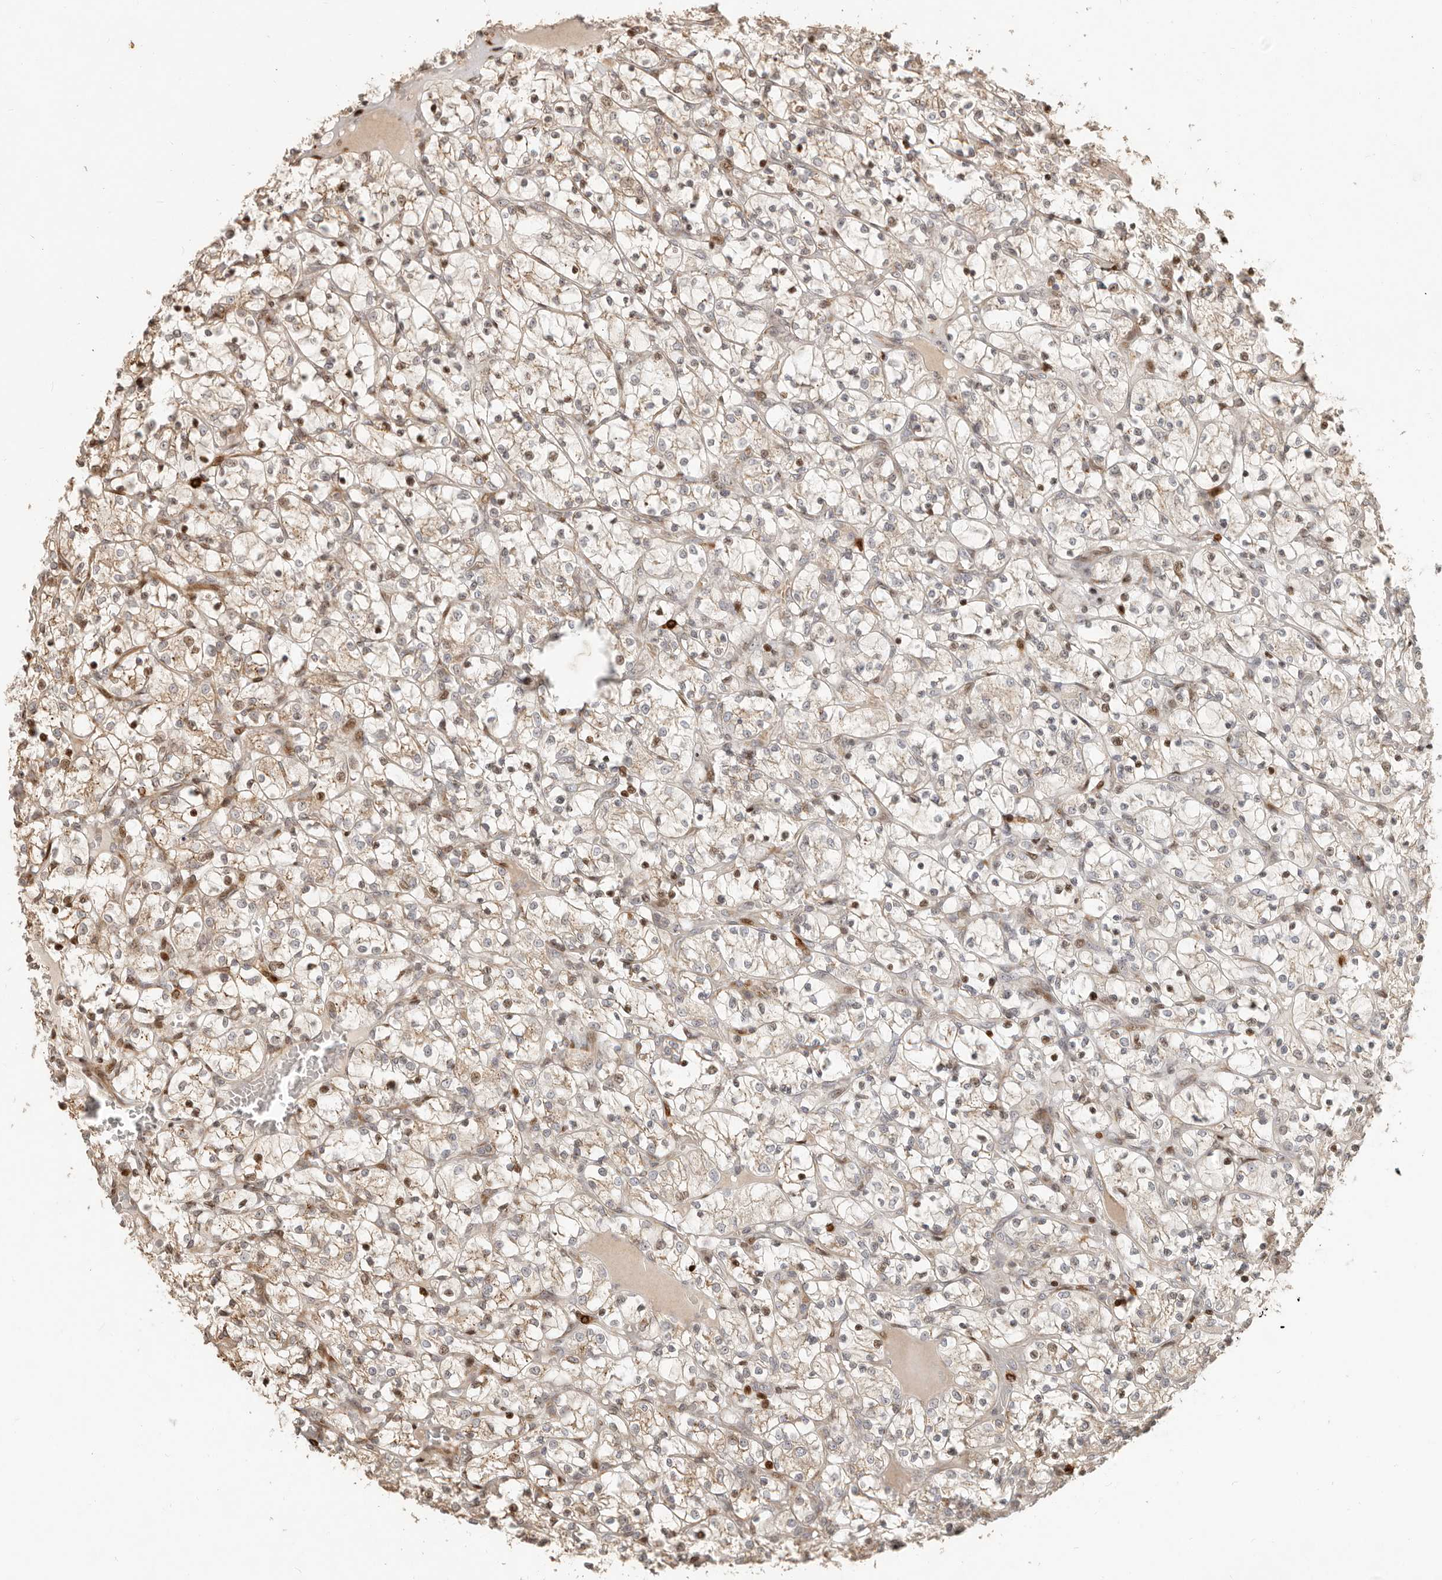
{"staining": {"intensity": "weak", "quantity": "25%-75%", "location": "cytoplasmic/membranous,nuclear"}, "tissue": "renal cancer", "cell_type": "Tumor cells", "image_type": "cancer", "snomed": [{"axis": "morphology", "description": "Adenocarcinoma, NOS"}, {"axis": "topography", "description": "Kidney"}], "caption": "Immunohistochemical staining of human renal adenocarcinoma exhibits low levels of weak cytoplasmic/membranous and nuclear protein positivity in about 25%-75% of tumor cells. The staining is performed using DAB brown chromogen to label protein expression. The nuclei are counter-stained blue using hematoxylin.", "gene": "TRIM4", "patient": {"sex": "female", "age": 69}}